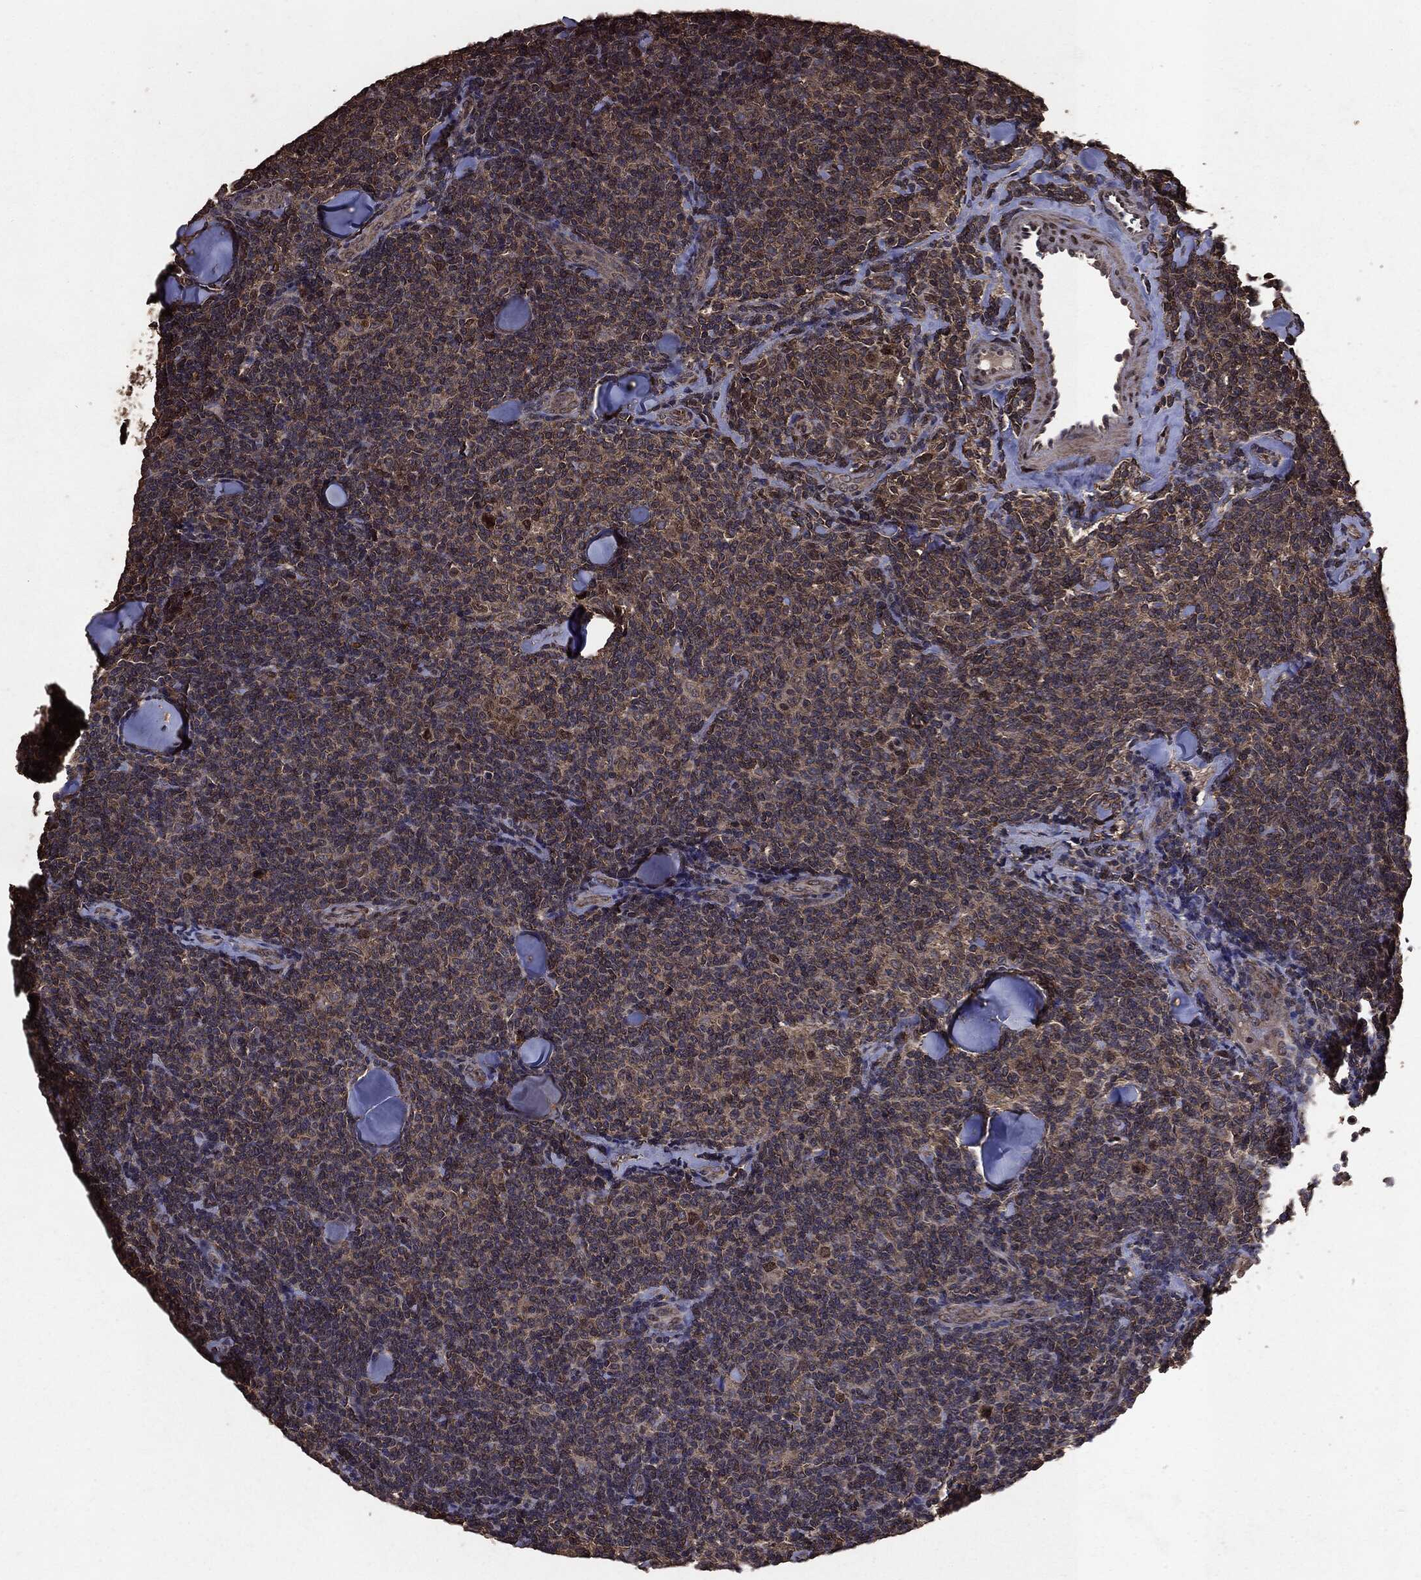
{"staining": {"intensity": "strong", "quantity": "<25%", "location": "cytoplasmic/membranous,nuclear"}, "tissue": "lymphoma", "cell_type": "Tumor cells", "image_type": "cancer", "snomed": [{"axis": "morphology", "description": "Malignant lymphoma, non-Hodgkin's type, Low grade"}, {"axis": "topography", "description": "Lymph node"}], "caption": "A photomicrograph showing strong cytoplasmic/membranous and nuclear expression in about <25% of tumor cells in malignant lymphoma, non-Hodgkin's type (low-grade), as visualized by brown immunohistochemical staining.", "gene": "PPP6R2", "patient": {"sex": "female", "age": 56}}